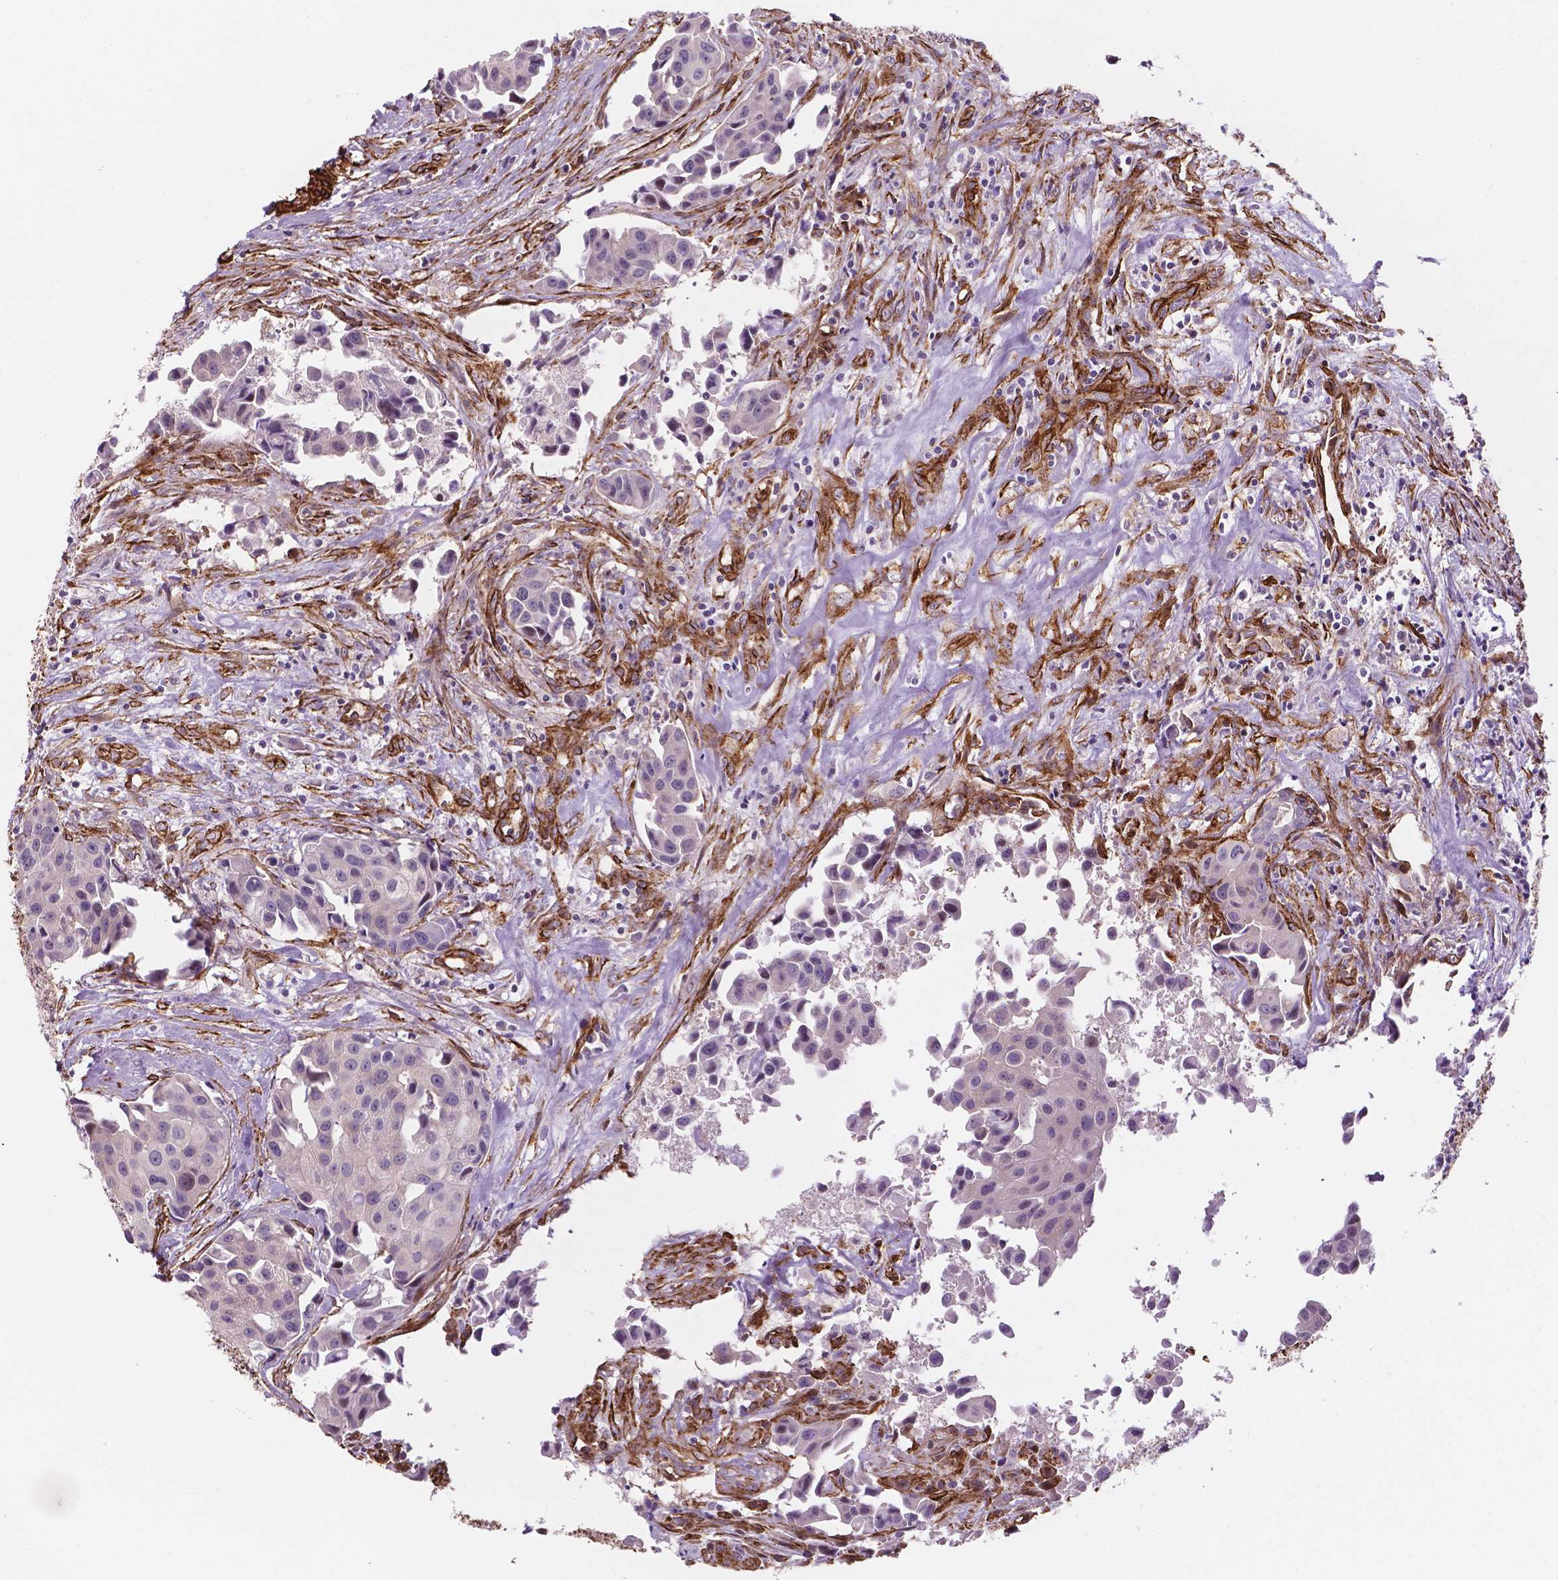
{"staining": {"intensity": "negative", "quantity": "none", "location": "none"}, "tissue": "head and neck cancer", "cell_type": "Tumor cells", "image_type": "cancer", "snomed": [{"axis": "morphology", "description": "Adenocarcinoma, NOS"}, {"axis": "topography", "description": "Head-Neck"}], "caption": "There is no significant expression in tumor cells of head and neck cancer (adenocarcinoma).", "gene": "EGFL8", "patient": {"sex": "male", "age": 76}}